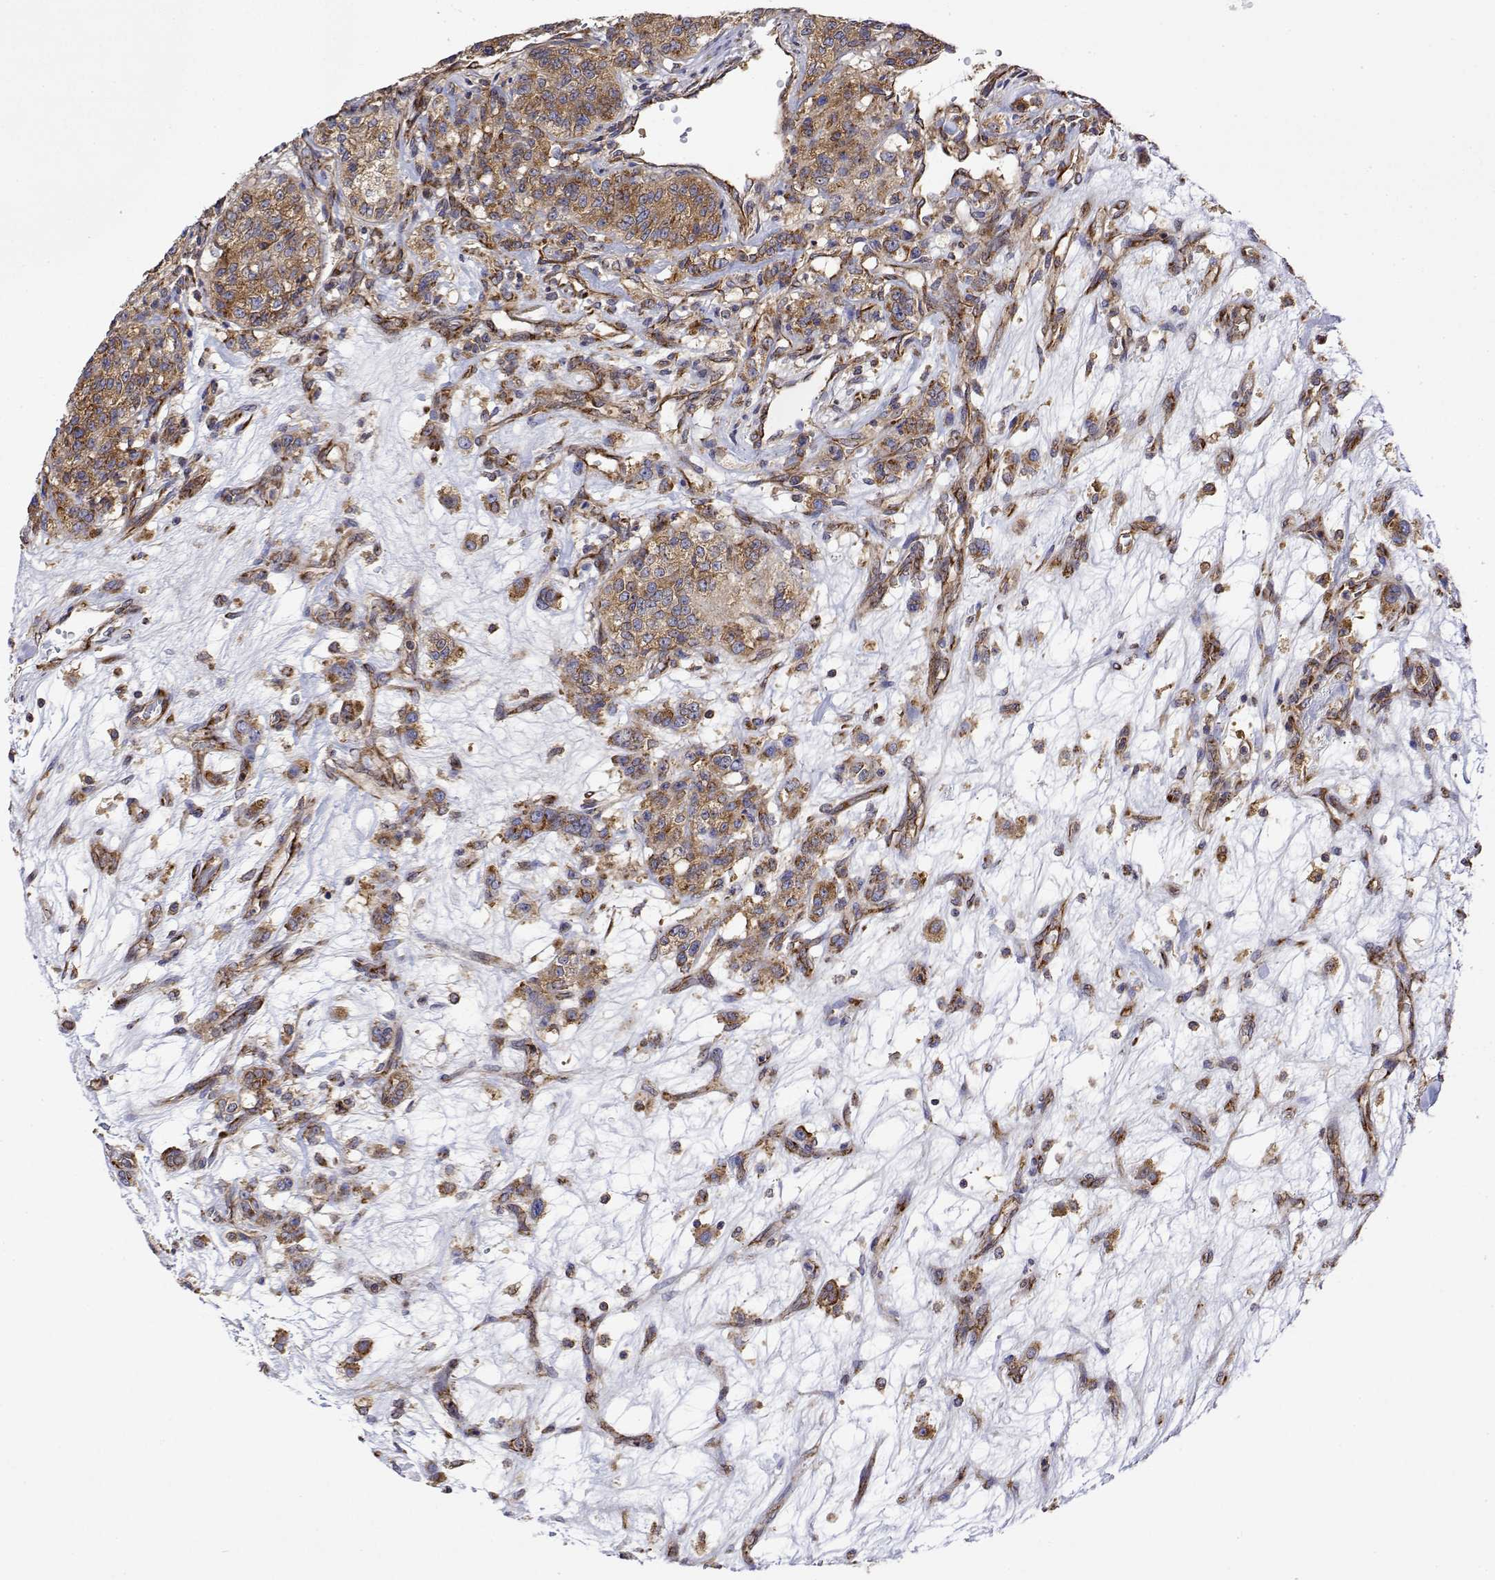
{"staining": {"intensity": "moderate", "quantity": ">75%", "location": "cytoplasmic/membranous"}, "tissue": "renal cancer", "cell_type": "Tumor cells", "image_type": "cancer", "snomed": [{"axis": "morphology", "description": "Adenocarcinoma, NOS"}, {"axis": "topography", "description": "Kidney"}], "caption": "Immunohistochemistry (IHC) of human renal adenocarcinoma demonstrates medium levels of moderate cytoplasmic/membranous expression in approximately >75% of tumor cells.", "gene": "EEF1G", "patient": {"sex": "female", "age": 63}}